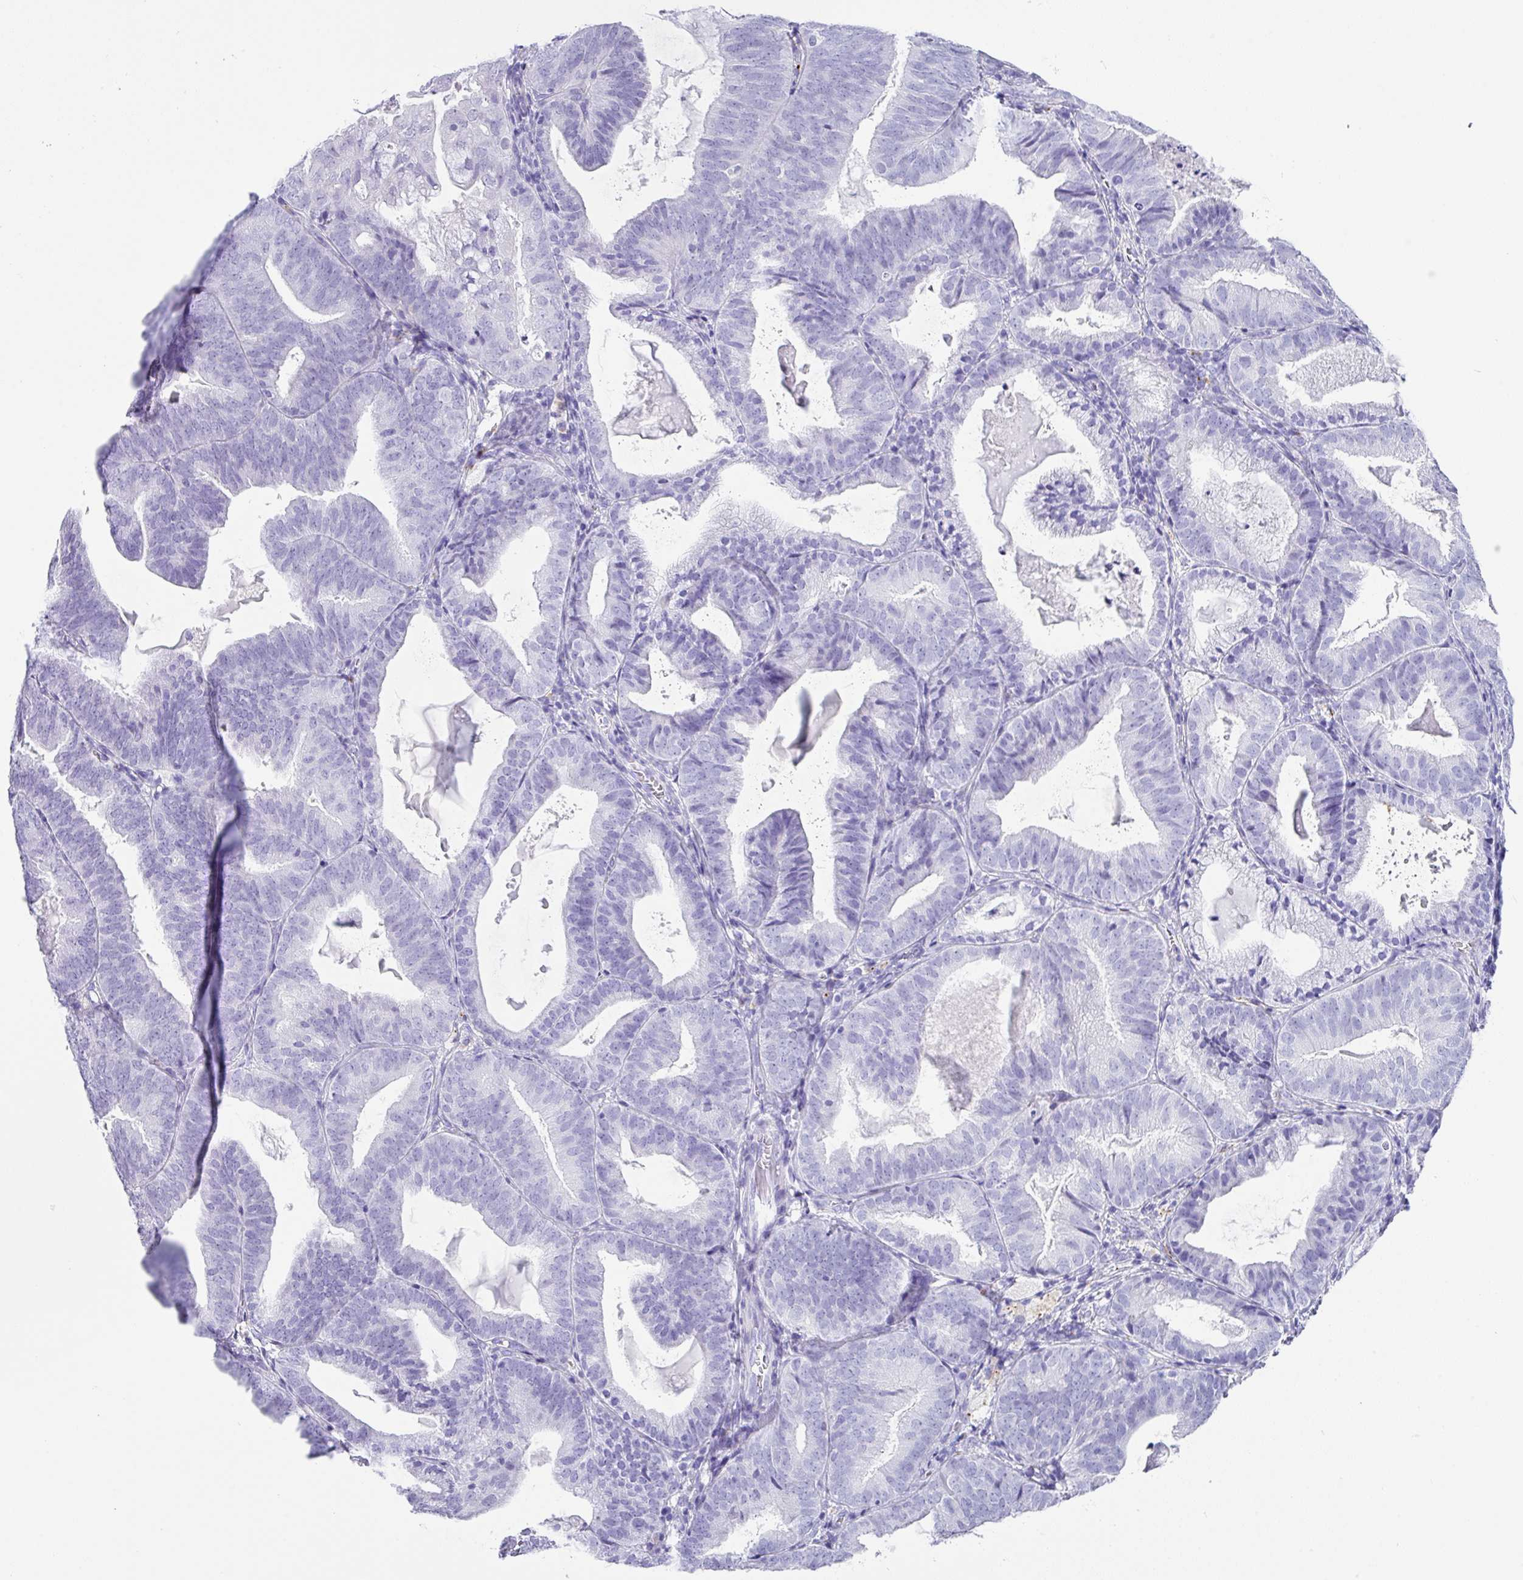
{"staining": {"intensity": "negative", "quantity": "none", "location": "none"}, "tissue": "endometrial cancer", "cell_type": "Tumor cells", "image_type": "cancer", "snomed": [{"axis": "morphology", "description": "Adenocarcinoma, NOS"}, {"axis": "topography", "description": "Endometrium"}], "caption": "This histopathology image is of endometrial cancer stained with IHC to label a protein in brown with the nuclei are counter-stained blue. There is no staining in tumor cells. (DAB immunohistochemistry with hematoxylin counter stain).", "gene": "ZG16", "patient": {"sex": "female", "age": 80}}